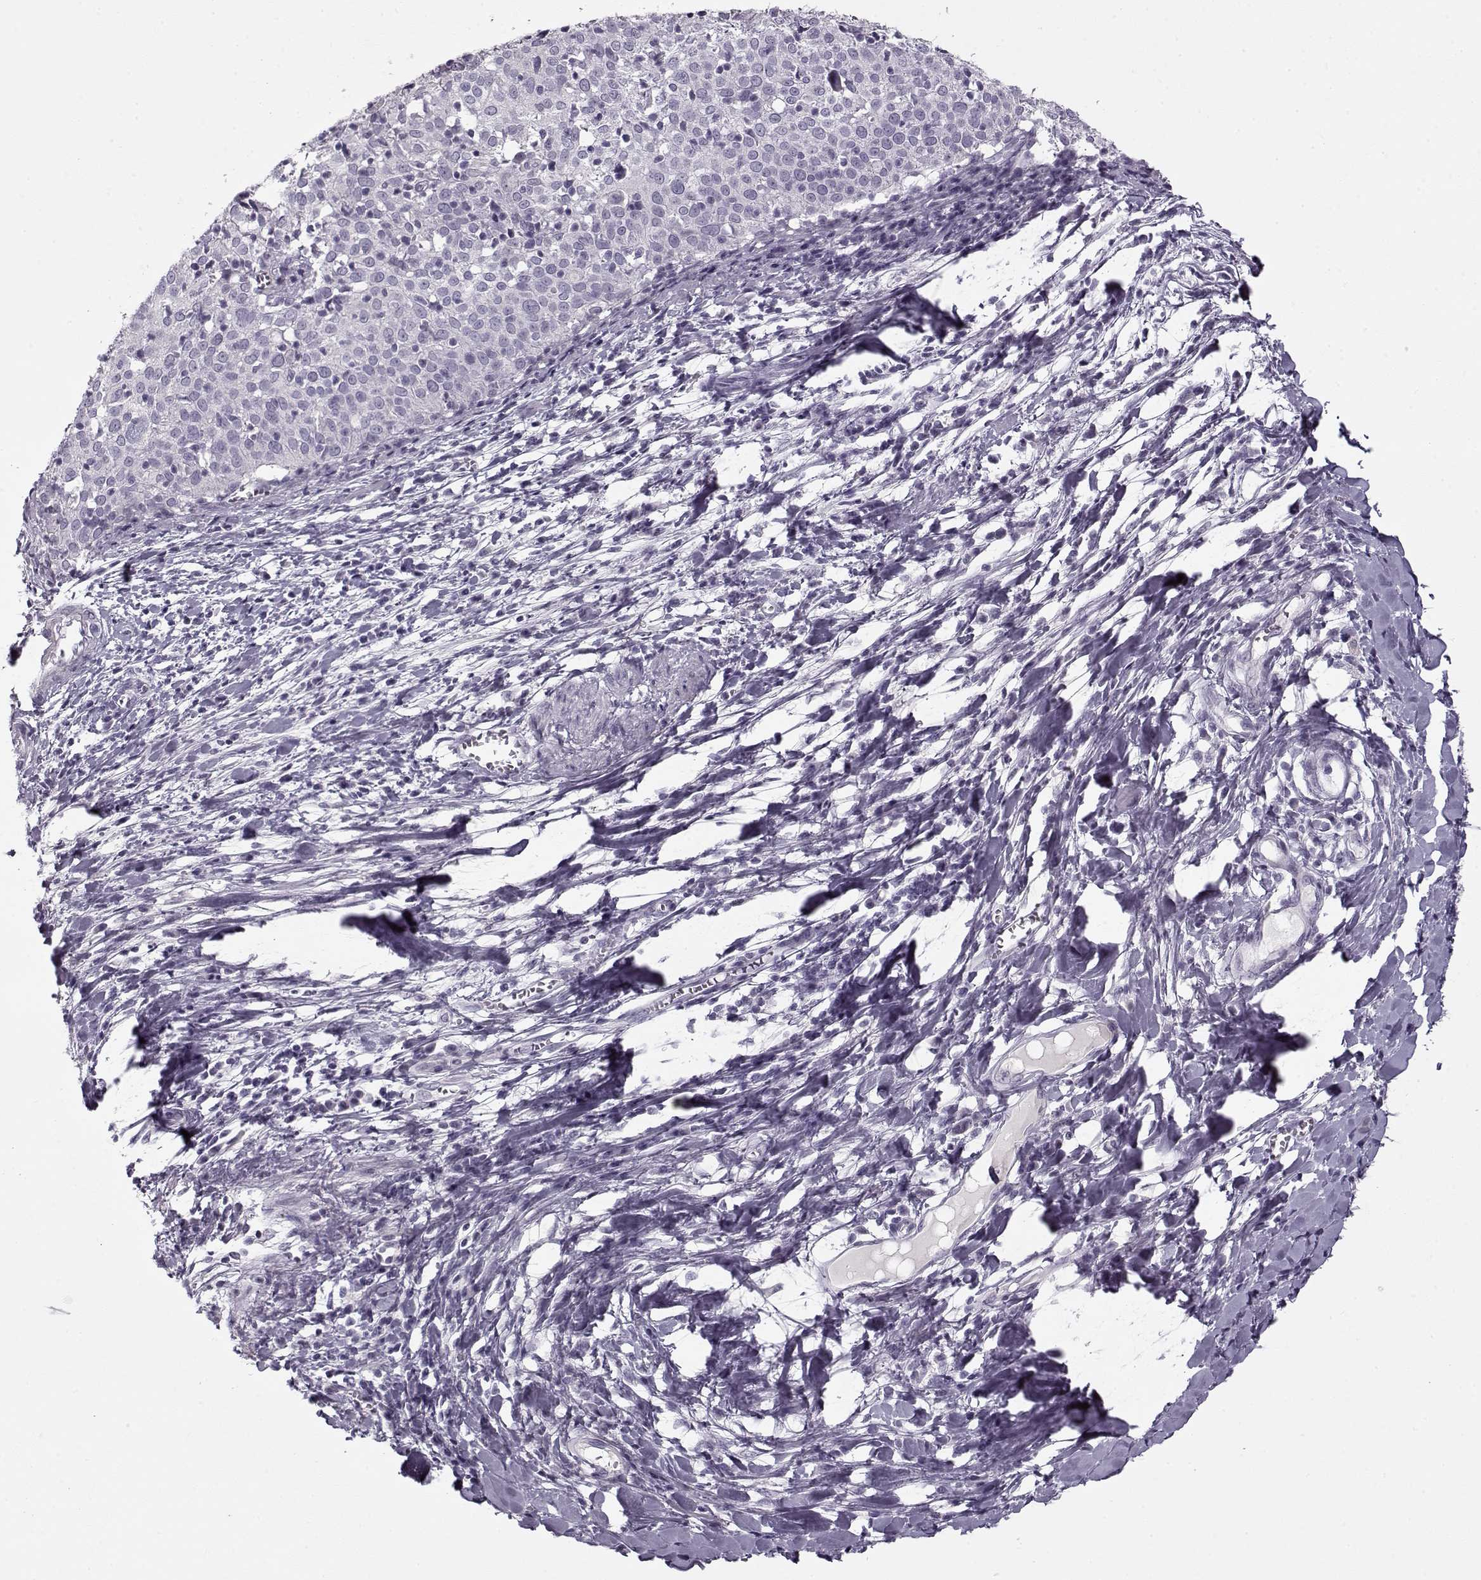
{"staining": {"intensity": "negative", "quantity": "none", "location": "none"}, "tissue": "cervical cancer", "cell_type": "Tumor cells", "image_type": "cancer", "snomed": [{"axis": "morphology", "description": "Squamous cell carcinoma, NOS"}, {"axis": "topography", "description": "Cervix"}], "caption": "Image shows no protein staining in tumor cells of squamous cell carcinoma (cervical) tissue. (DAB (3,3'-diaminobenzidine) immunohistochemistry (IHC) visualized using brightfield microscopy, high magnification).", "gene": "PNMT", "patient": {"sex": "female", "age": 39}}